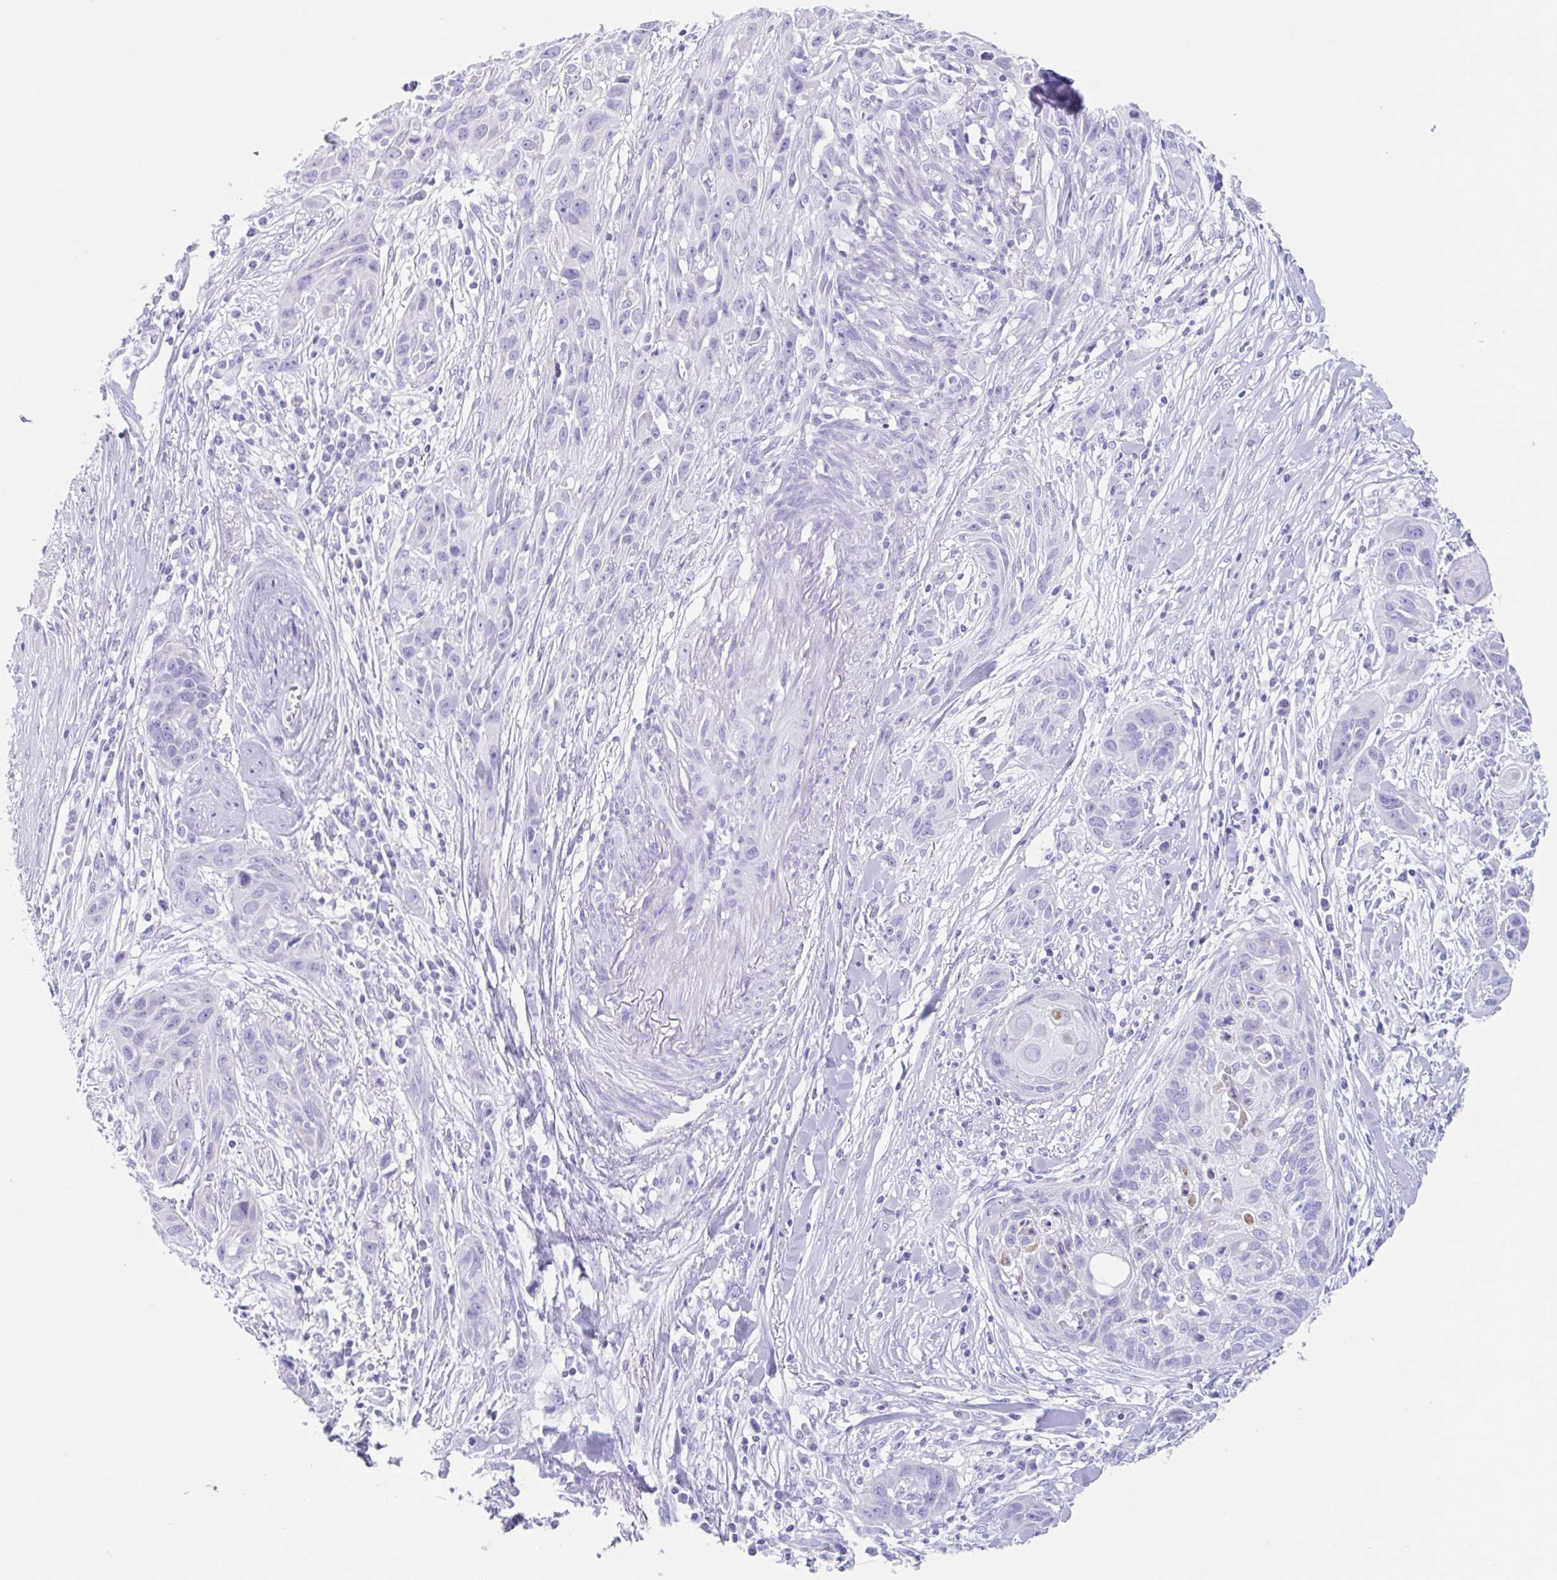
{"staining": {"intensity": "negative", "quantity": "none", "location": "none"}, "tissue": "skin cancer", "cell_type": "Tumor cells", "image_type": "cancer", "snomed": [{"axis": "morphology", "description": "Squamous cell carcinoma, NOS"}, {"axis": "topography", "description": "Skin"}, {"axis": "topography", "description": "Vulva"}], "caption": "The immunohistochemistry histopathology image has no significant staining in tumor cells of skin cancer (squamous cell carcinoma) tissue.", "gene": "CPTP", "patient": {"sex": "female", "age": 83}}